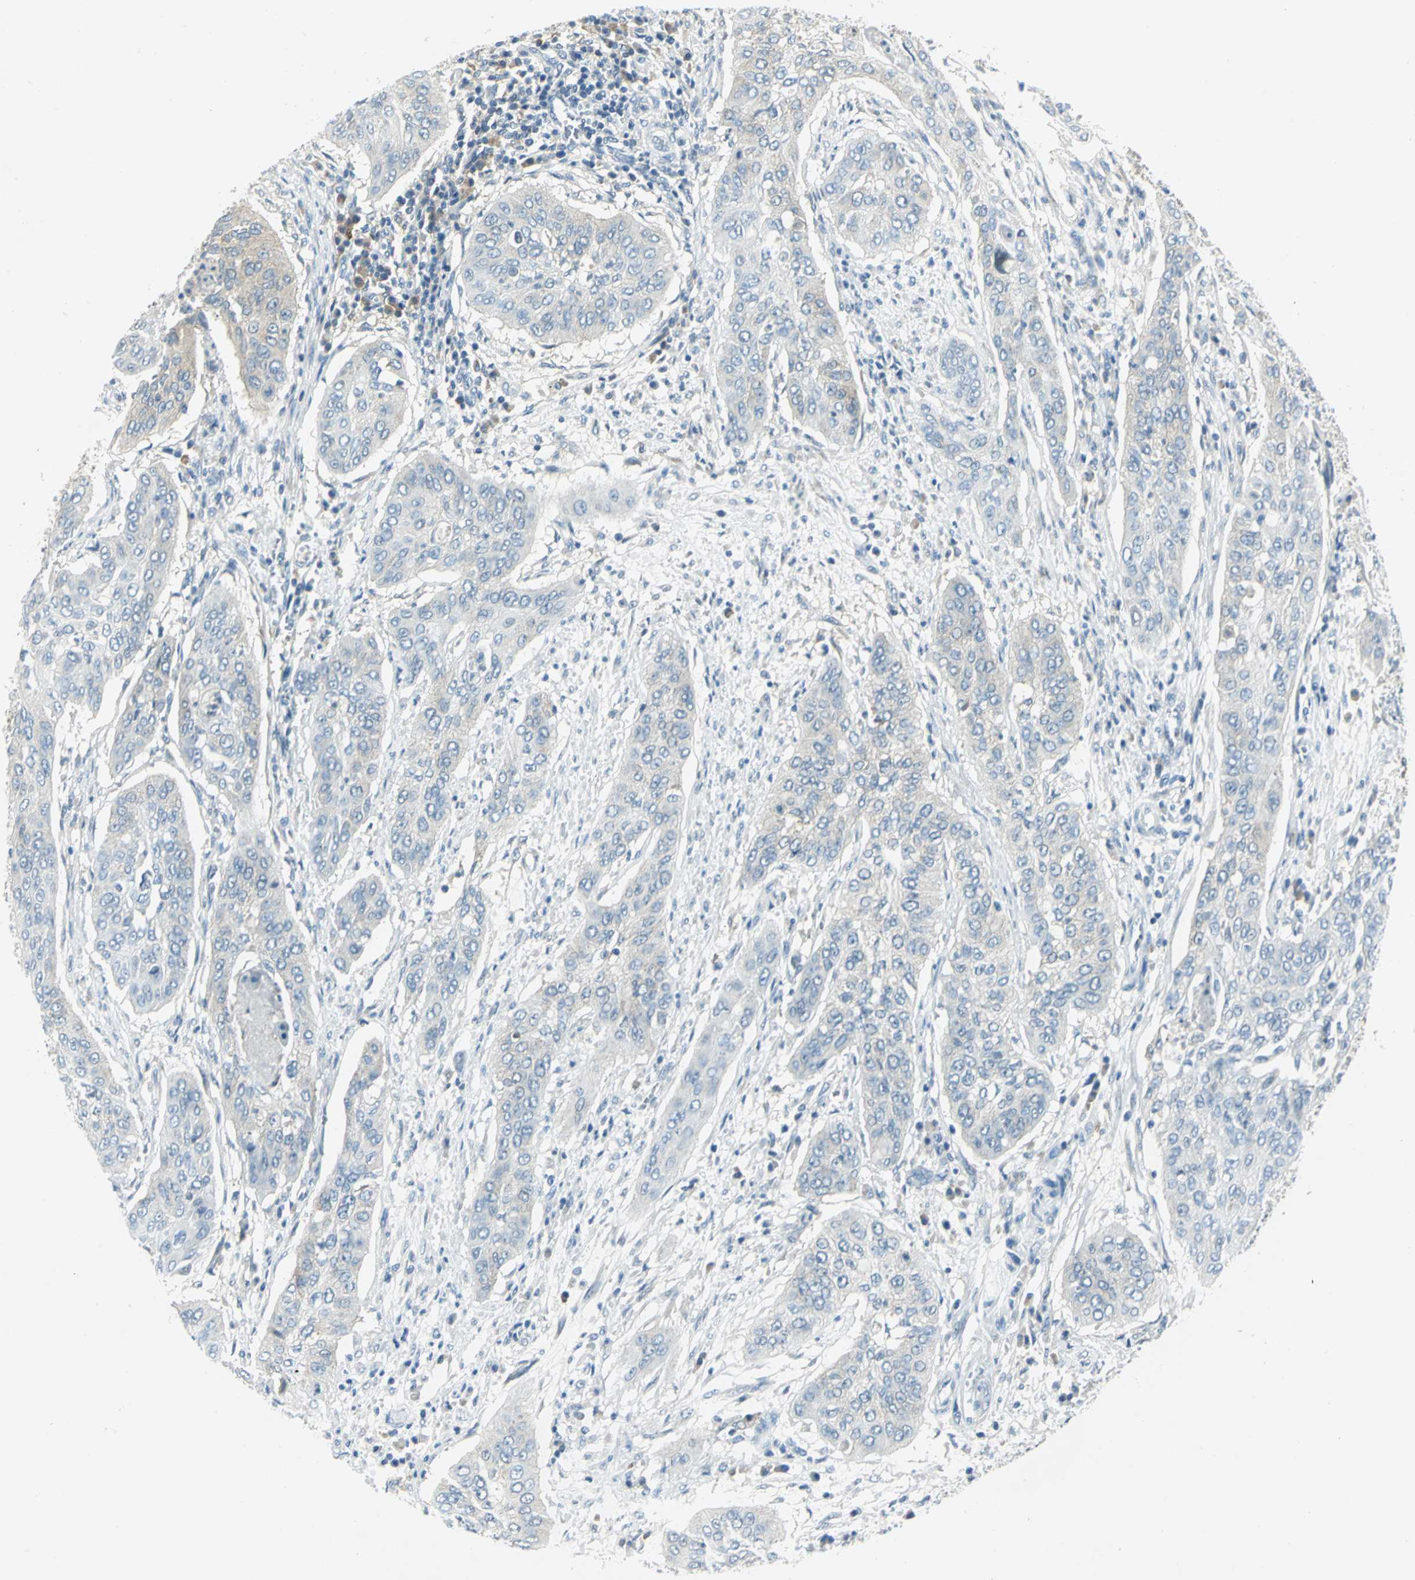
{"staining": {"intensity": "negative", "quantity": "none", "location": "none"}, "tissue": "cervical cancer", "cell_type": "Tumor cells", "image_type": "cancer", "snomed": [{"axis": "morphology", "description": "Squamous cell carcinoma, NOS"}, {"axis": "topography", "description": "Cervix"}], "caption": "Squamous cell carcinoma (cervical) was stained to show a protein in brown. There is no significant staining in tumor cells. The staining is performed using DAB (3,3'-diaminobenzidine) brown chromogen with nuclei counter-stained in using hematoxylin.", "gene": "ALDOA", "patient": {"sex": "female", "age": 39}}